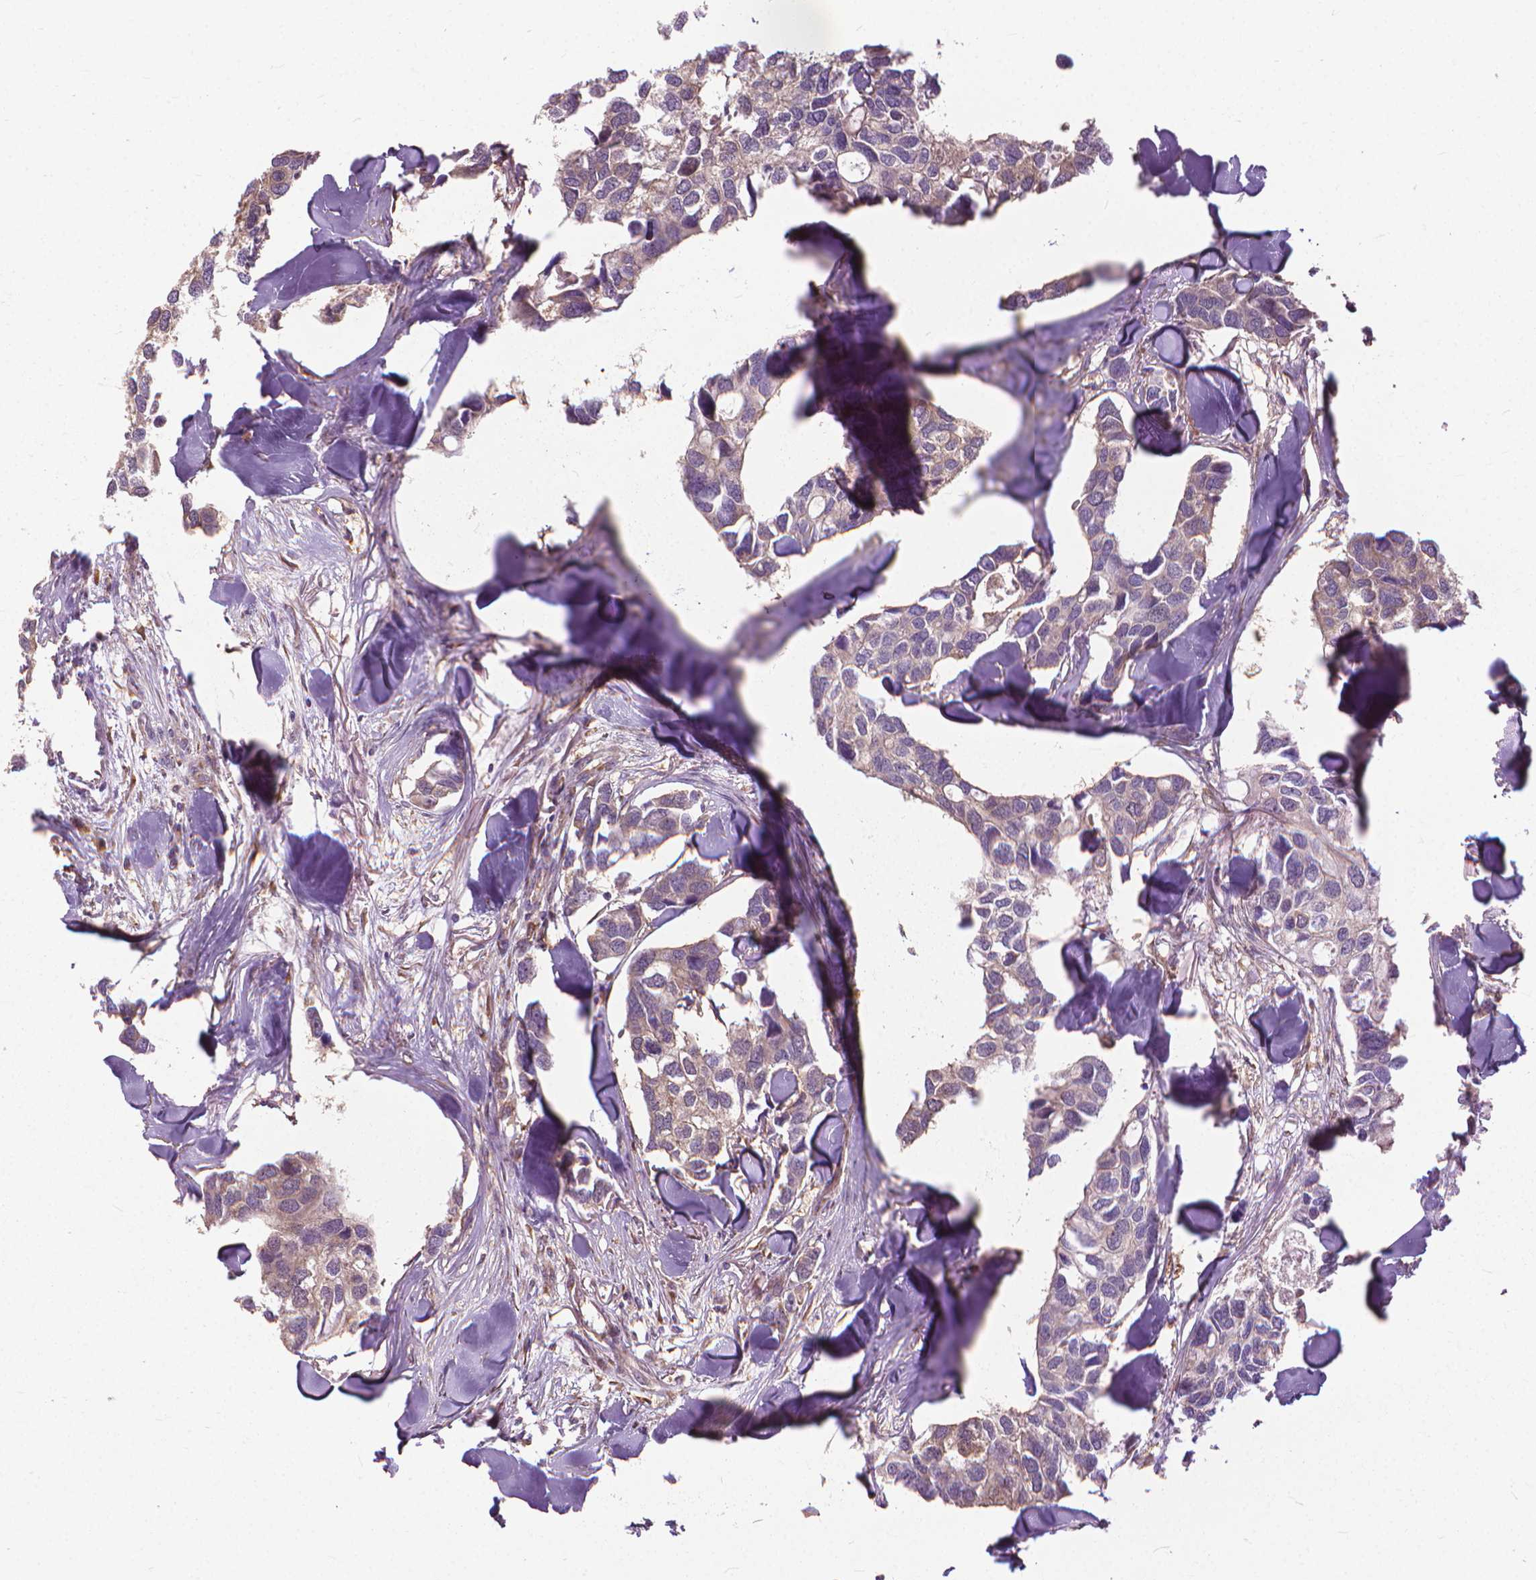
{"staining": {"intensity": "weak", "quantity": "<25%", "location": "cytoplasmic/membranous"}, "tissue": "breast cancer", "cell_type": "Tumor cells", "image_type": "cancer", "snomed": [{"axis": "morphology", "description": "Duct carcinoma"}, {"axis": "topography", "description": "Breast"}], "caption": "This is an IHC image of breast infiltrating ductal carcinoma. There is no expression in tumor cells.", "gene": "NUDT1", "patient": {"sex": "female", "age": 83}}